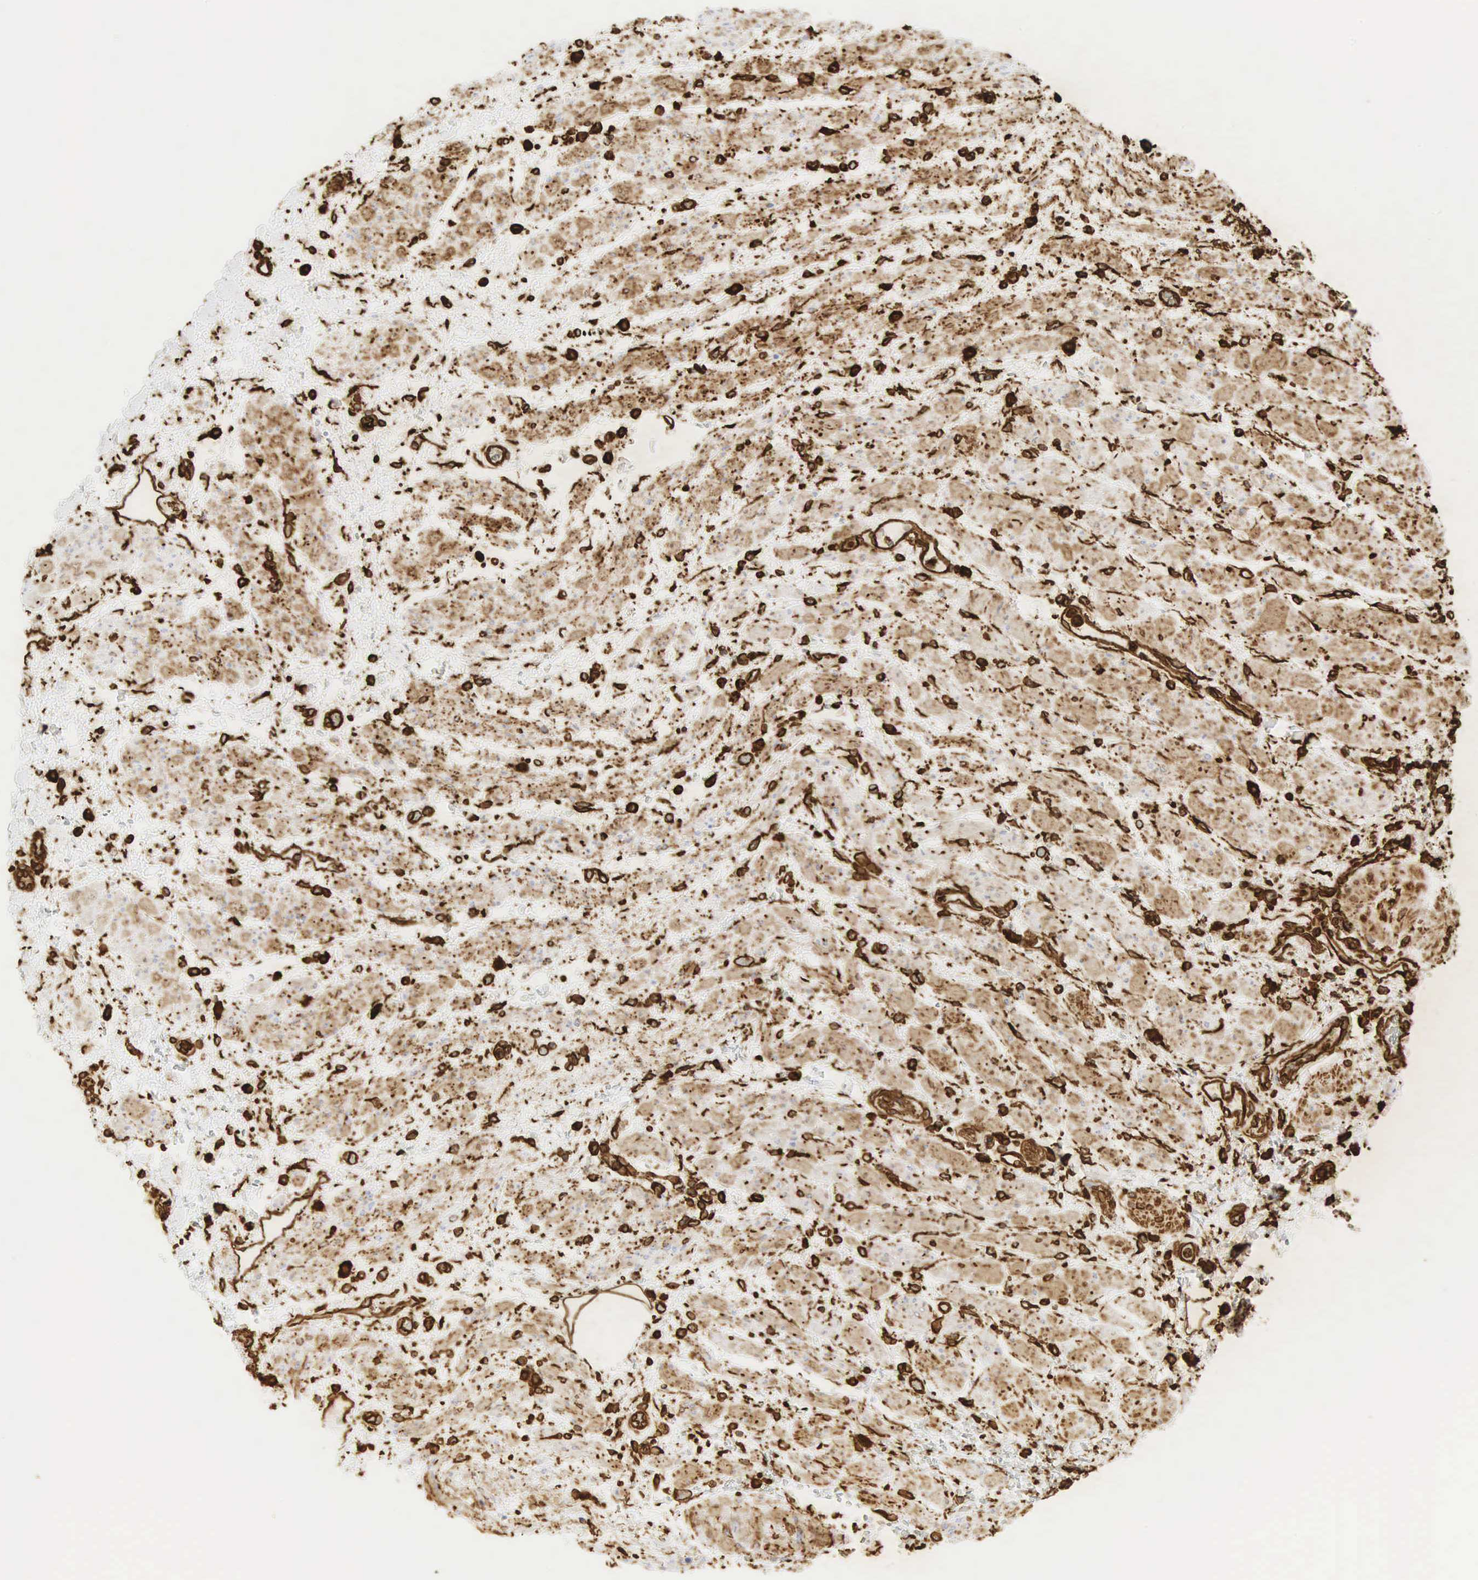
{"staining": {"intensity": "strong", "quantity": "<25%", "location": "cytoplasmic/membranous"}, "tissue": "stomach cancer", "cell_type": "Tumor cells", "image_type": "cancer", "snomed": [{"axis": "morphology", "description": "Adenocarcinoma, NOS"}, {"axis": "topography", "description": "Pancreas"}, {"axis": "topography", "description": "Stomach, upper"}], "caption": "Stomach cancer (adenocarcinoma) stained with DAB immunohistochemistry displays medium levels of strong cytoplasmic/membranous staining in about <25% of tumor cells. (brown staining indicates protein expression, while blue staining denotes nuclei).", "gene": "VIM", "patient": {"sex": "male", "age": 77}}